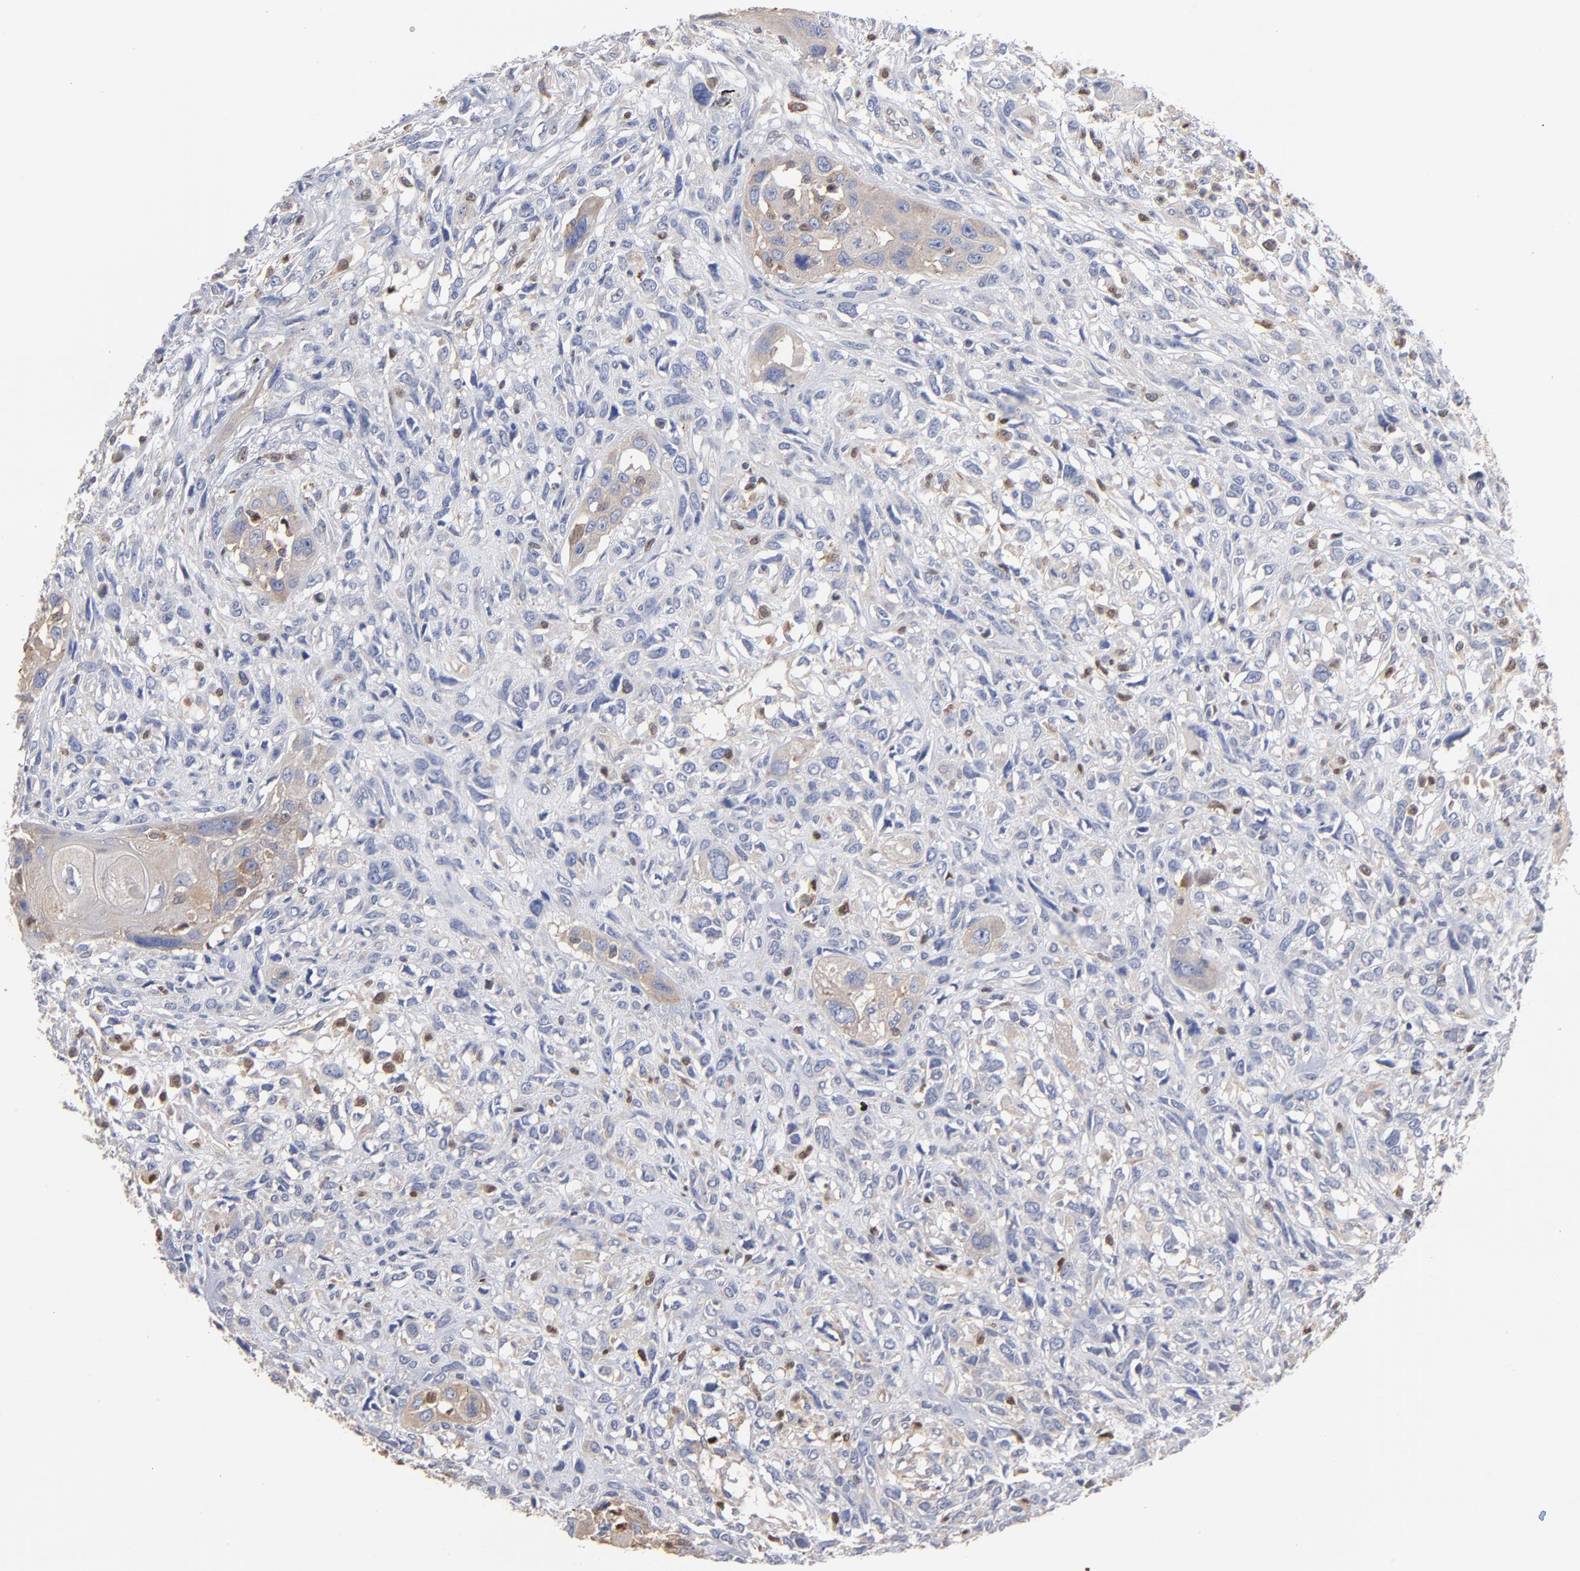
{"staining": {"intensity": "weak", "quantity": ">75%", "location": "cytoplasmic/membranous"}, "tissue": "head and neck cancer", "cell_type": "Tumor cells", "image_type": "cancer", "snomed": [{"axis": "morphology", "description": "Neoplasm, malignant, NOS"}, {"axis": "topography", "description": "Salivary gland"}, {"axis": "topography", "description": "Head-Neck"}], "caption": "Brown immunohistochemical staining in human head and neck cancer shows weak cytoplasmic/membranous expression in about >75% of tumor cells.", "gene": "ARHGEF6", "patient": {"sex": "male", "age": 43}}